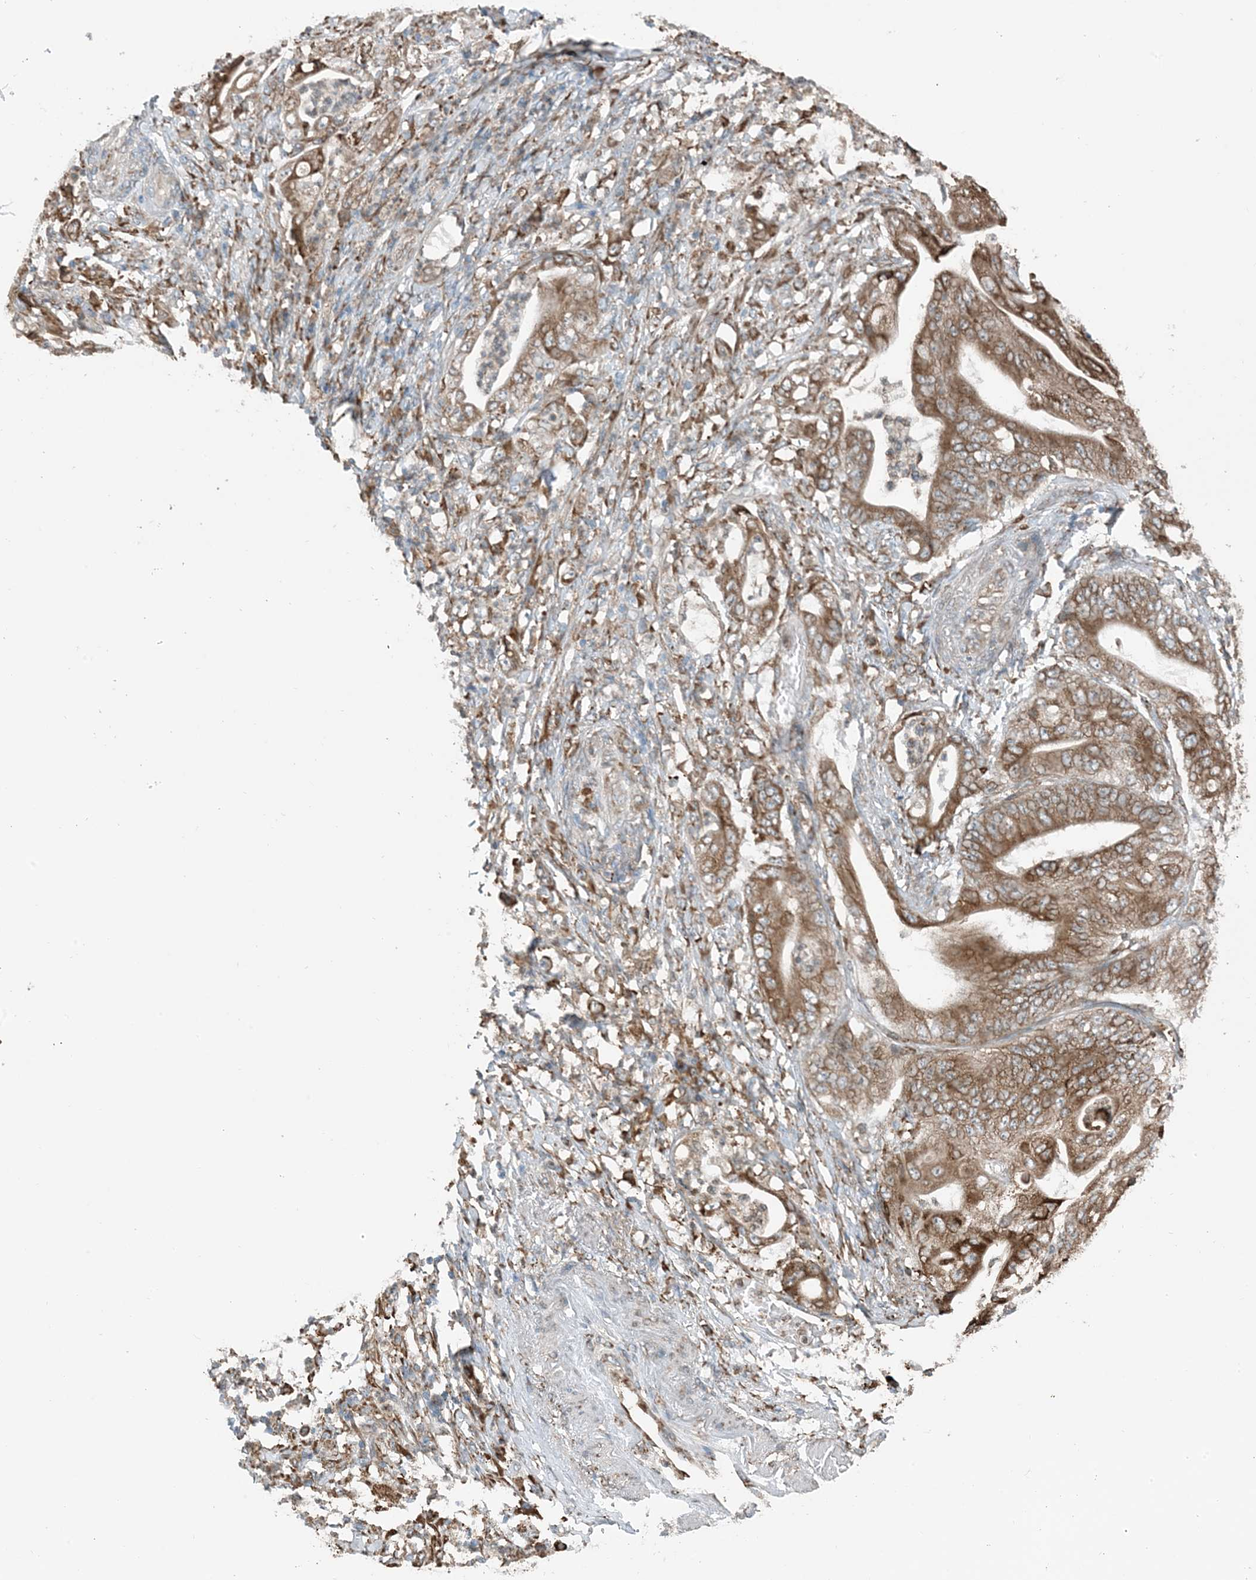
{"staining": {"intensity": "moderate", "quantity": ">75%", "location": "cytoplasmic/membranous"}, "tissue": "stomach cancer", "cell_type": "Tumor cells", "image_type": "cancer", "snomed": [{"axis": "morphology", "description": "Adenocarcinoma, NOS"}, {"axis": "topography", "description": "Stomach"}], "caption": "Immunohistochemistry of human adenocarcinoma (stomach) displays medium levels of moderate cytoplasmic/membranous positivity in approximately >75% of tumor cells. (DAB IHC, brown staining for protein, blue staining for nuclei).", "gene": "CERKL", "patient": {"sex": "female", "age": 73}}